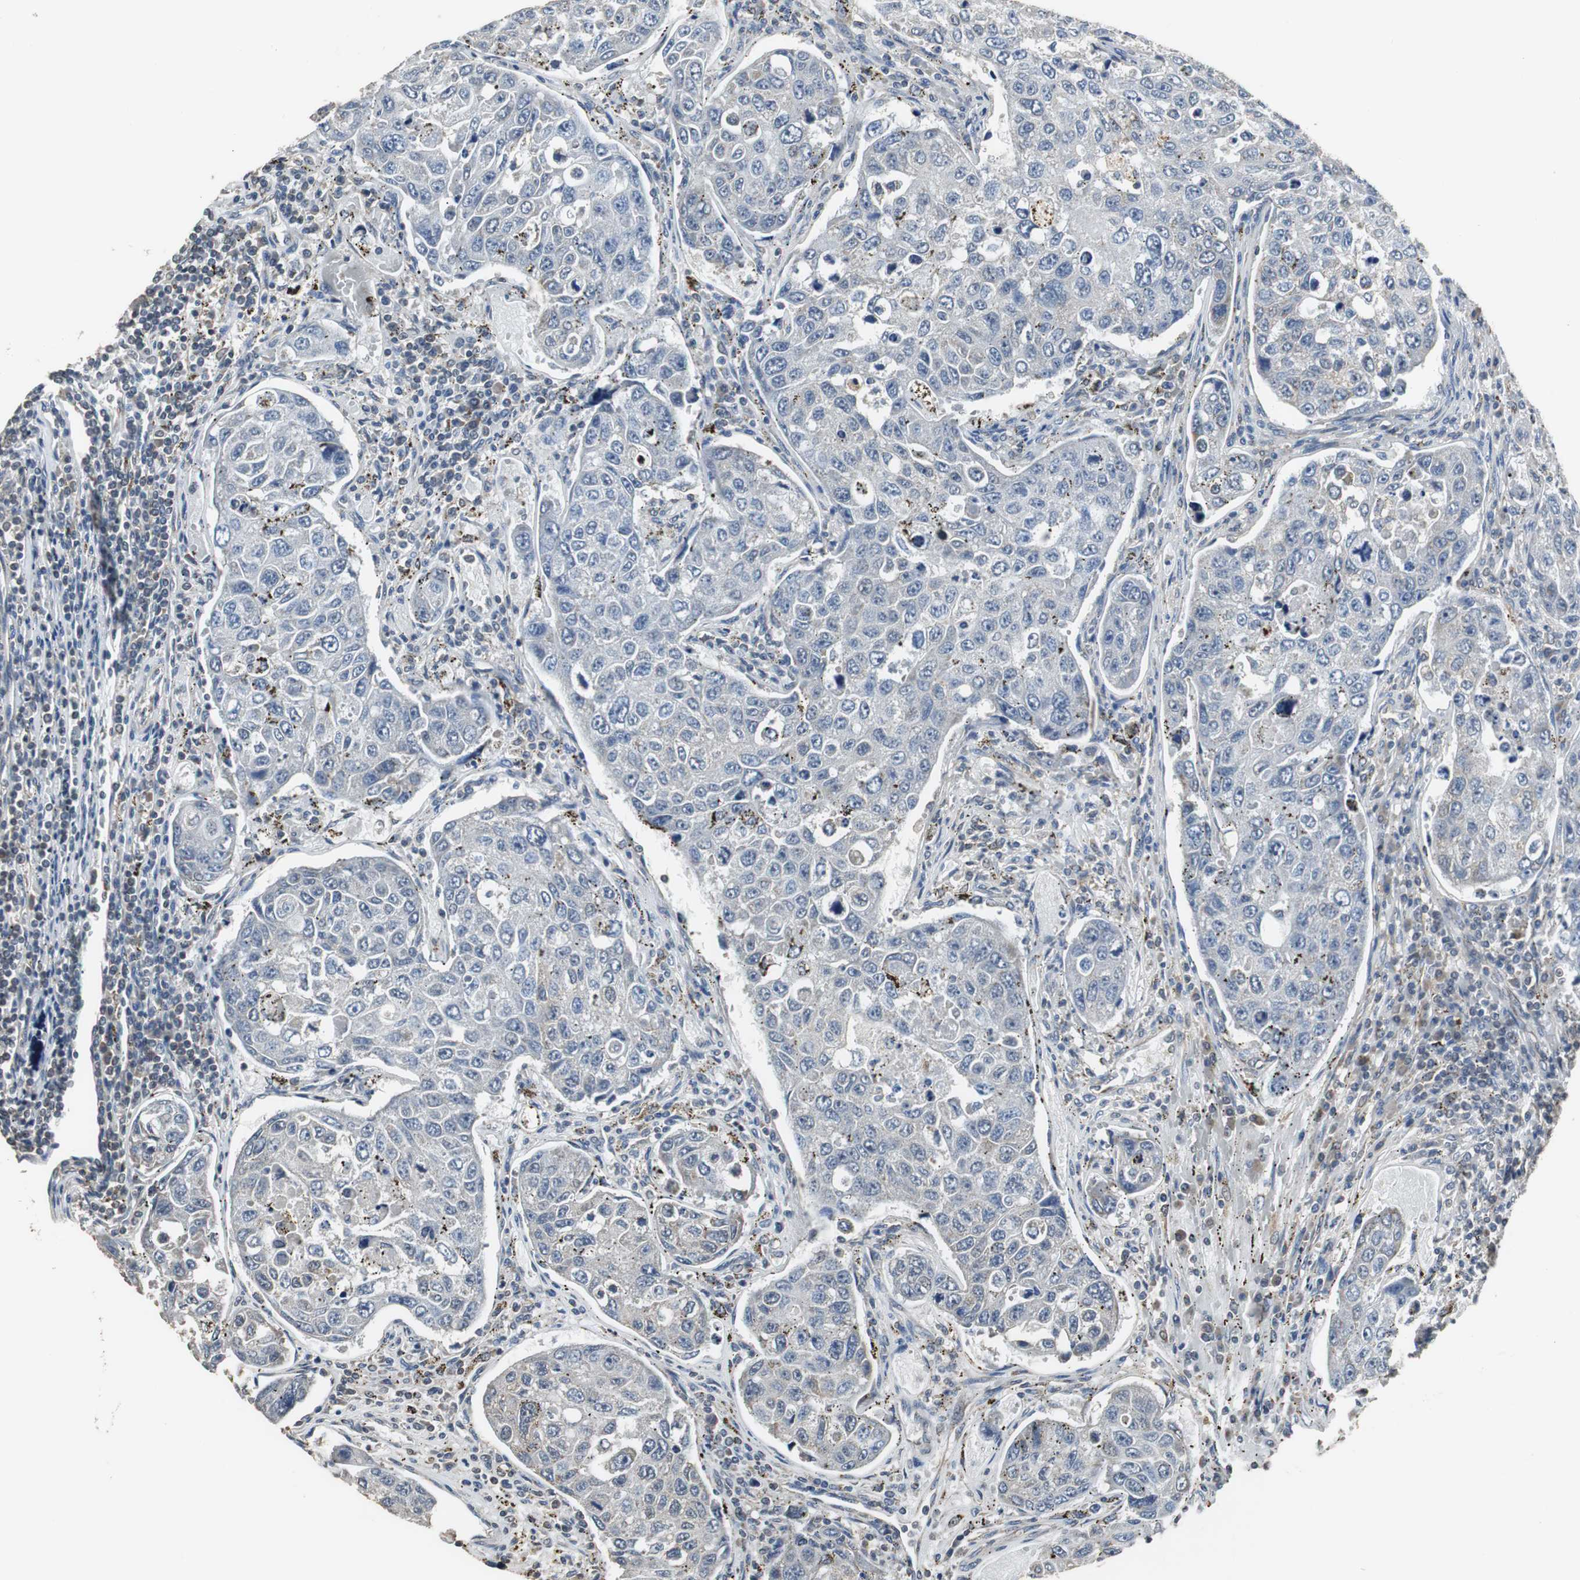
{"staining": {"intensity": "negative", "quantity": "none", "location": "none"}, "tissue": "urothelial cancer", "cell_type": "Tumor cells", "image_type": "cancer", "snomed": [{"axis": "morphology", "description": "Urothelial carcinoma, High grade"}, {"axis": "topography", "description": "Lymph node"}, {"axis": "topography", "description": "Urinary bladder"}], "caption": "Immunohistochemistry (IHC) photomicrograph of neoplastic tissue: high-grade urothelial carcinoma stained with DAB (3,3'-diaminobenzidine) shows no significant protein positivity in tumor cells.", "gene": "HMGCL", "patient": {"sex": "male", "age": 51}}